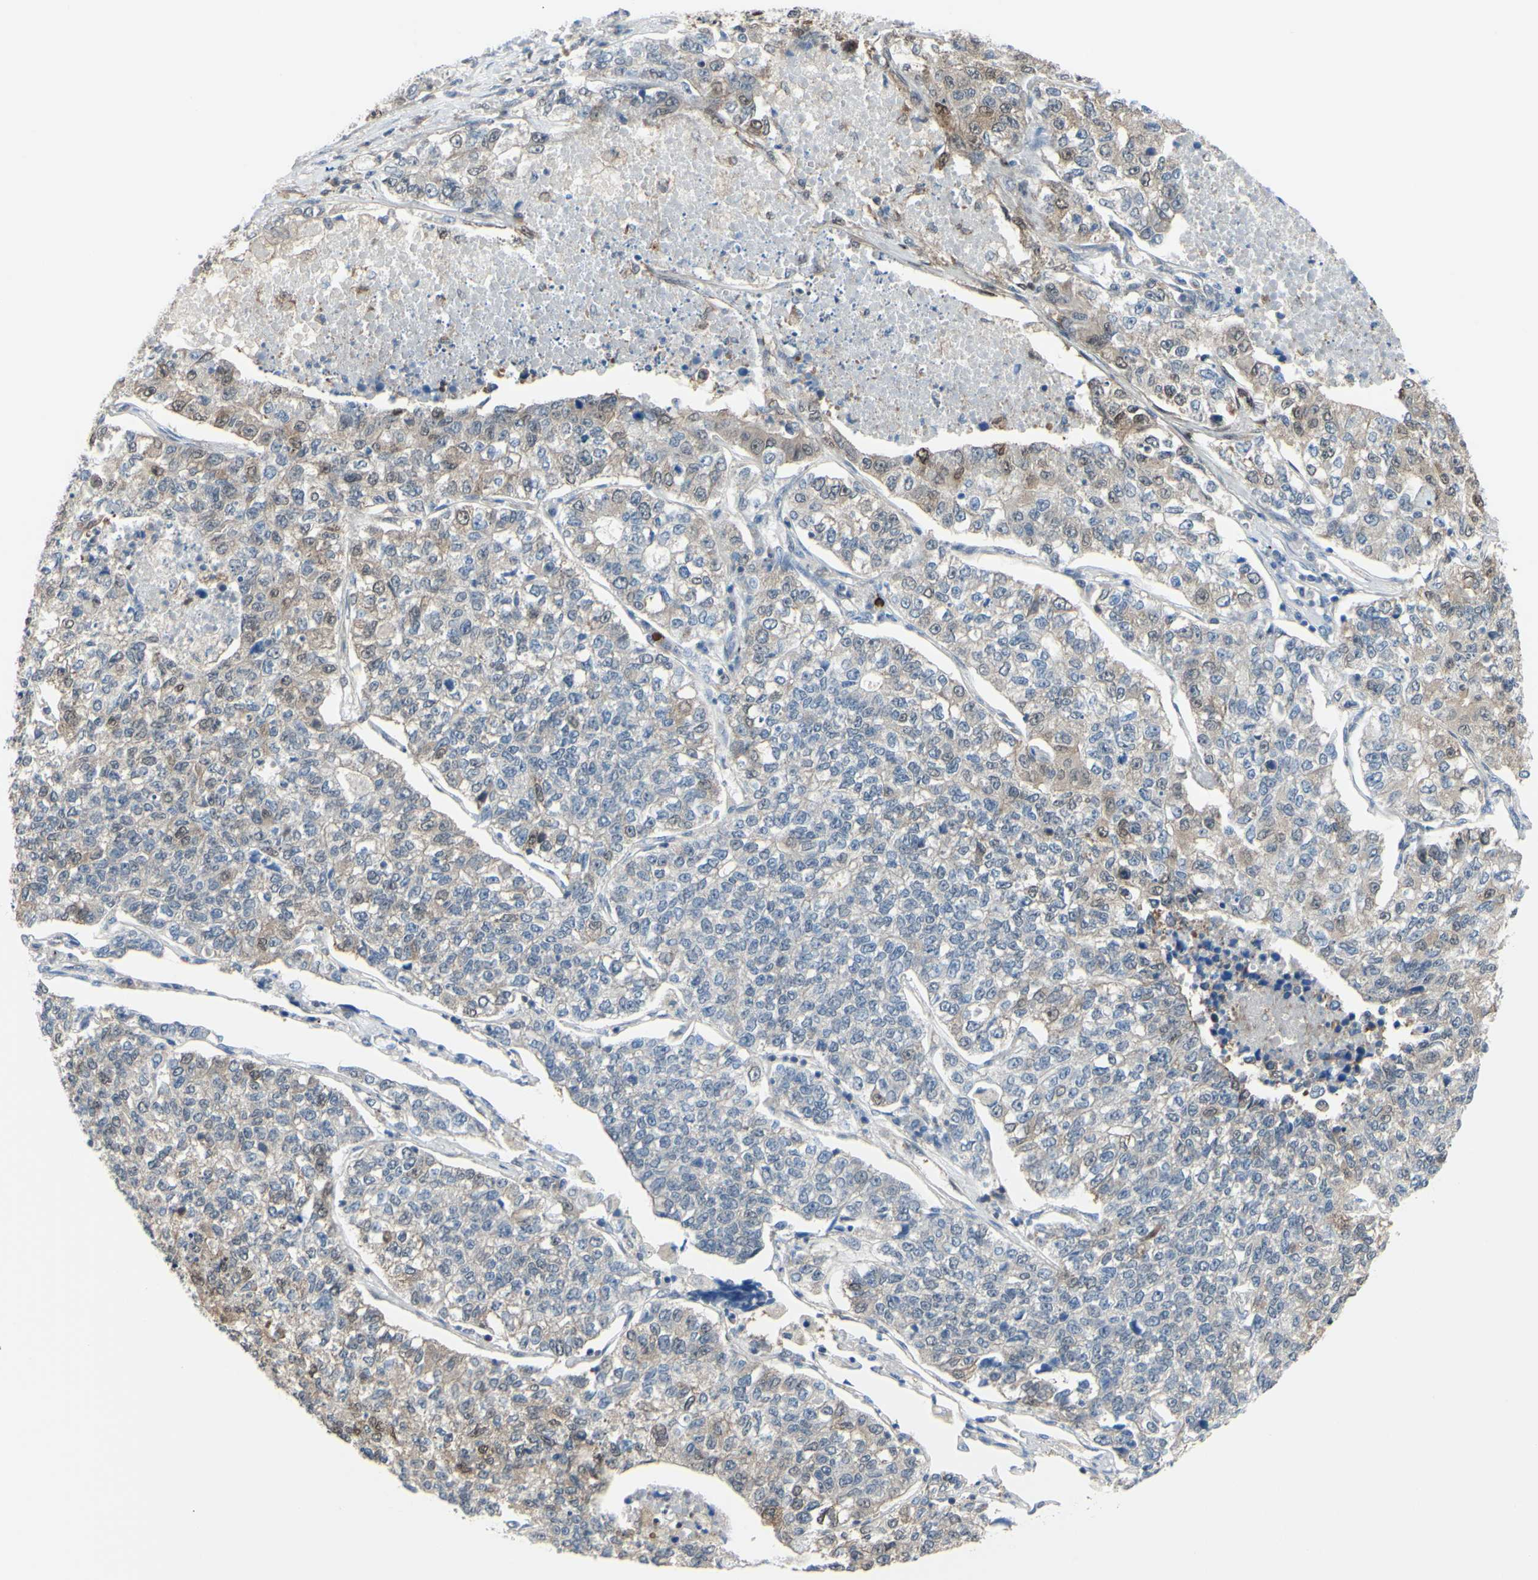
{"staining": {"intensity": "weak", "quantity": "25%-75%", "location": "cytoplasmic/membranous"}, "tissue": "lung cancer", "cell_type": "Tumor cells", "image_type": "cancer", "snomed": [{"axis": "morphology", "description": "Adenocarcinoma, NOS"}, {"axis": "topography", "description": "Lung"}], "caption": "Human adenocarcinoma (lung) stained with a brown dye reveals weak cytoplasmic/membranous positive positivity in about 25%-75% of tumor cells.", "gene": "UPK3B", "patient": {"sex": "male", "age": 49}}